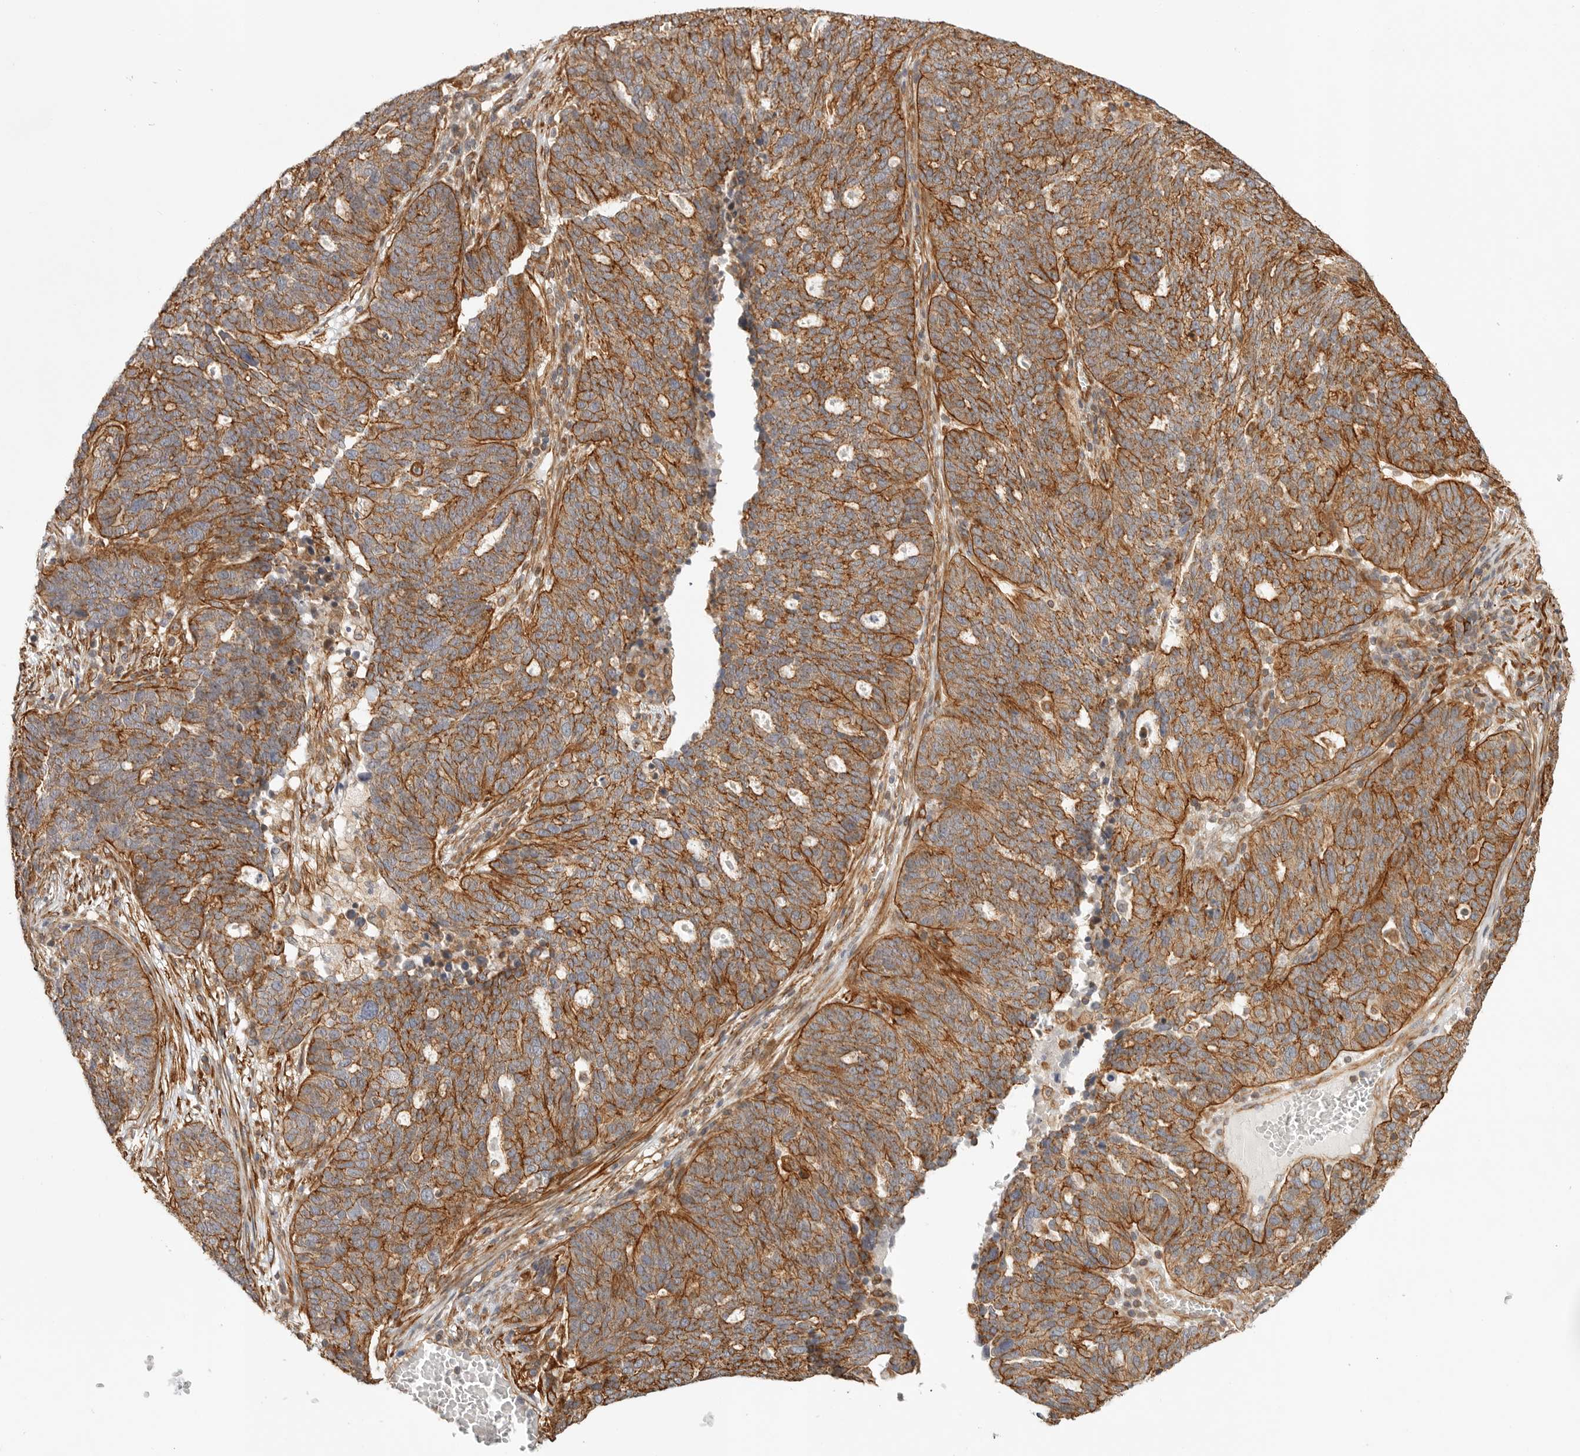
{"staining": {"intensity": "strong", "quantity": ">75%", "location": "cytoplasmic/membranous"}, "tissue": "ovarian cancer", "cell_type": "Tumor cells", "image_type": "cancer", "snomed": [{"axis": "morphology", "description": "Cystadenocarcinoma, serous, NOS"}, {"axis": "topography", "description": "Ovary"}], "caption": "The immunohistochemical stain highlights strong cytoplasmic/membranous expression in tumor cells of ovarian cancer (serous cystadenocarcinoma) tissue.", "gene": "ATOH7", "patient": {"sex": "female", "age": 59}}